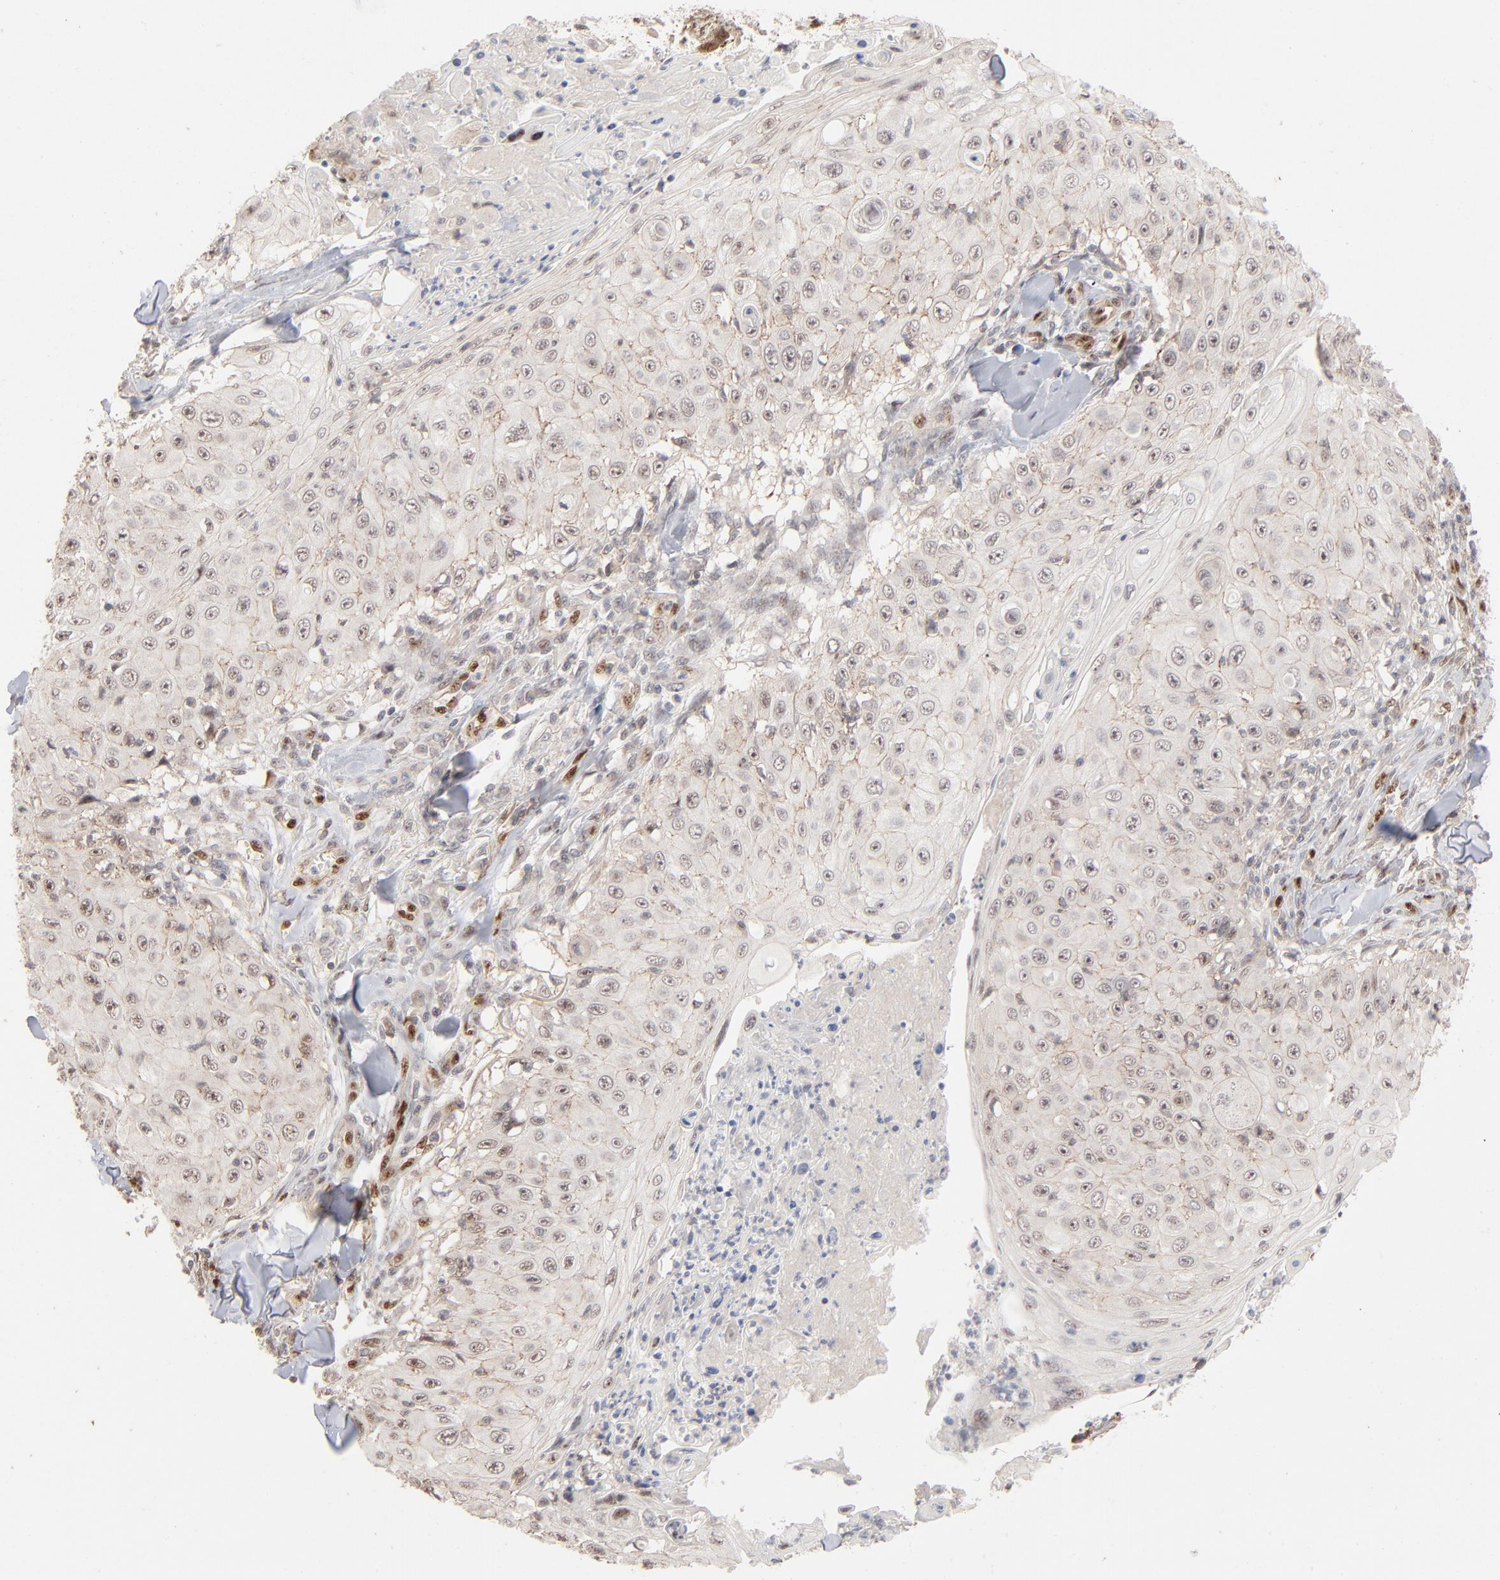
{"staining": {"intensity": "weak", "quantity": "<25%", "location": "nuclear"}, "tissue": "skin cancer", "cell_type": "Tumor cells", "image_type": "cancer", "snomed": [{"axis": "morphology", "description": "Squamous cell carcinoma, NOS"}, {"axis": "topography", "description": "Skin"}], "caption": "Immunohistochemistry histopathology image of skin cancer (squamous cell carcinoma) stained for a protein (brown), which shows no positivity in tumor cells.", "gene": "NFIB", "patient": {"sex": "male", "age": 86}}